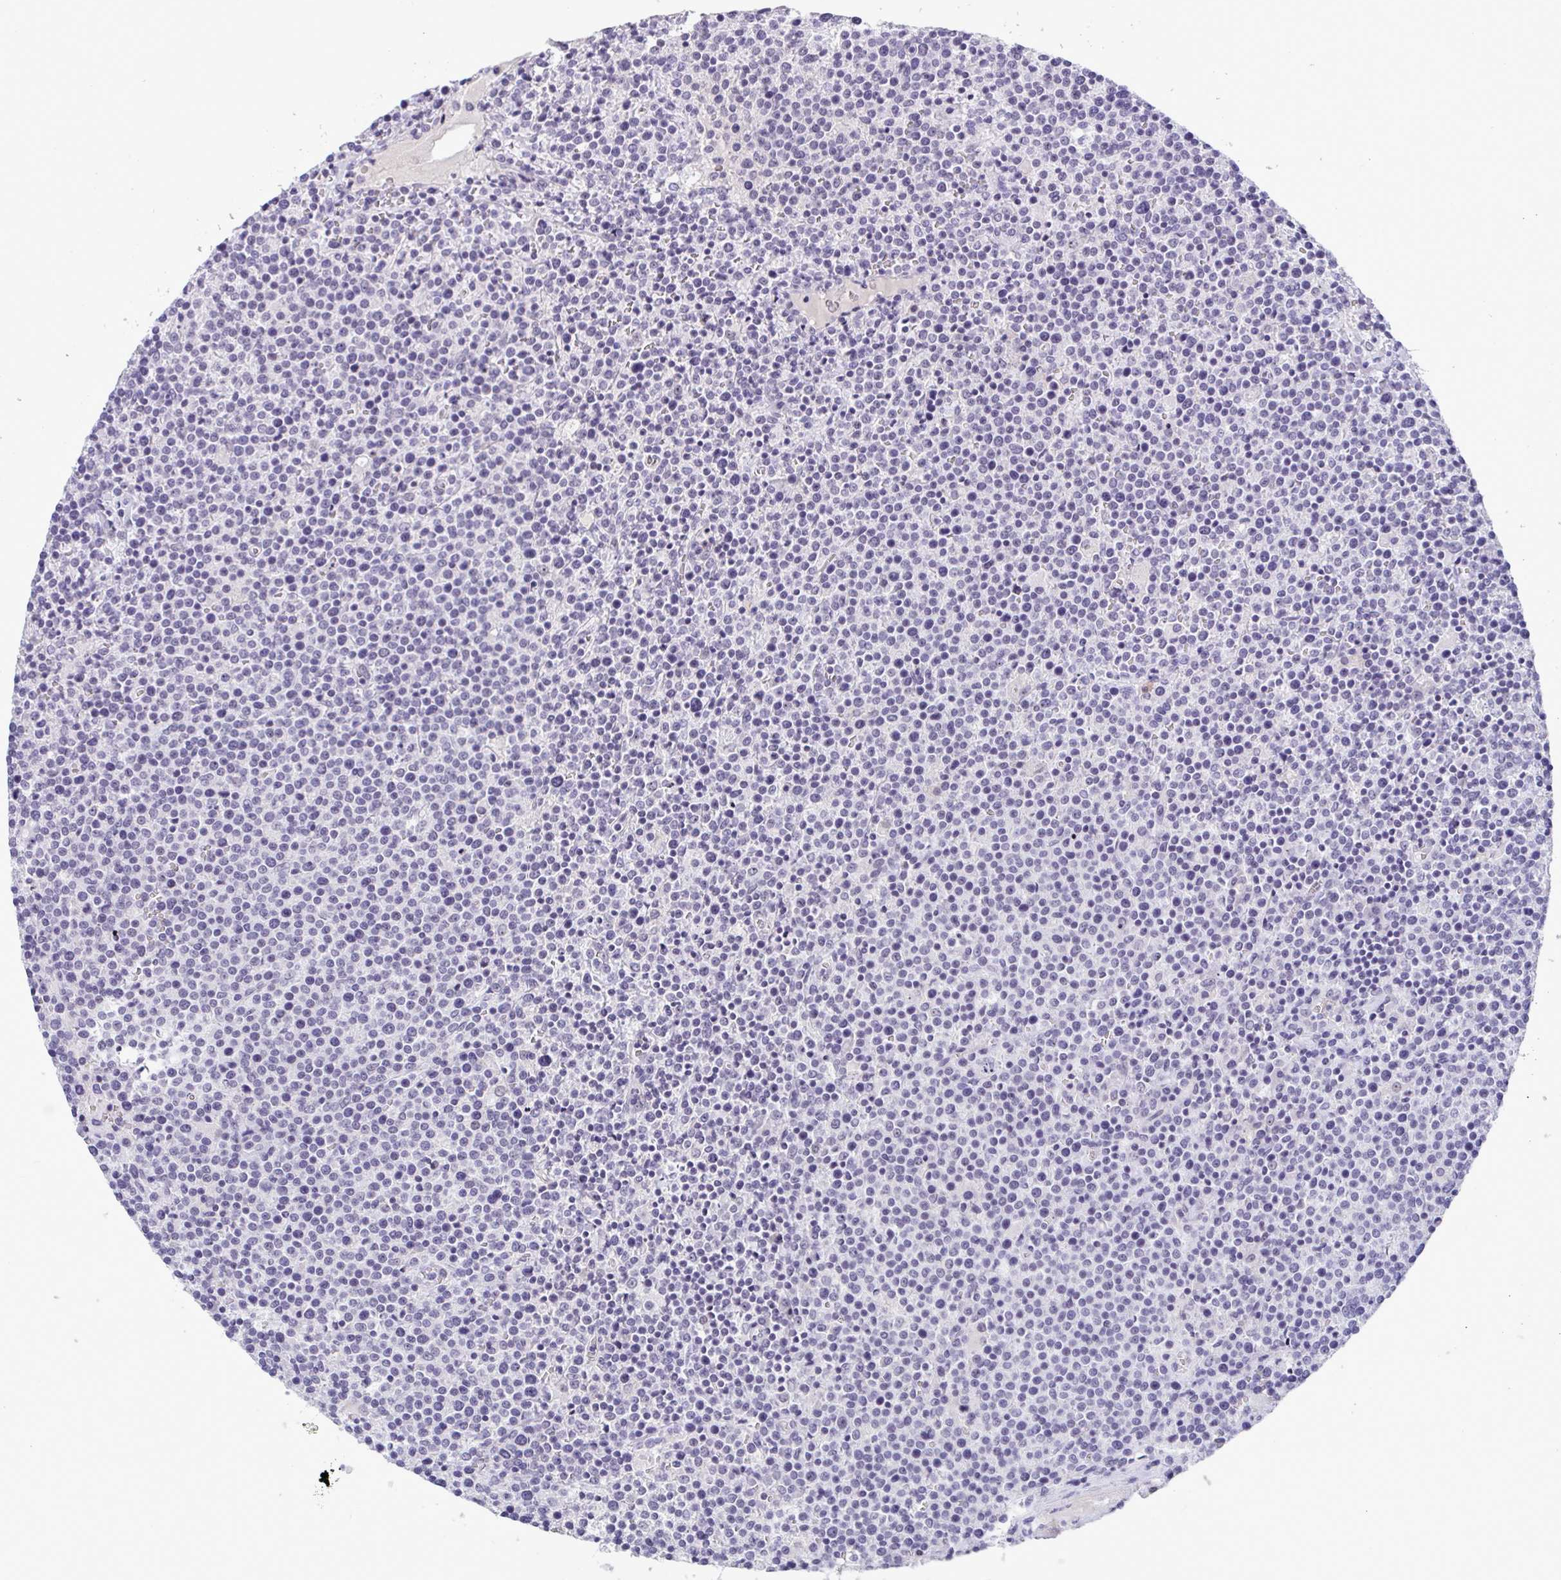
{"staining": {"intensity": "negative", "quantity": "none", "location": "none"}, "tissue": "lymphoma", "cell_type": "Tumor cells", "image_type": "cancer", "snomed": [{"axis": "morphology", "description": "Malignant lymphoma, non-Hodgkin's type, High grade"}, {"axis": "topography", "description": "Lymph node"}], "caption": "Tumor cells are negative for brown protein staining in high-grade malignant lymphoma, non-Hodgkin's type. The staining was performed using DAB to visualize the protein expression in brown, while the nuclei were stained in blue with hematoxylin (Magnification: 20x).", "gene": "YBX2", "patient": {"sex": "male", "age": 61}}